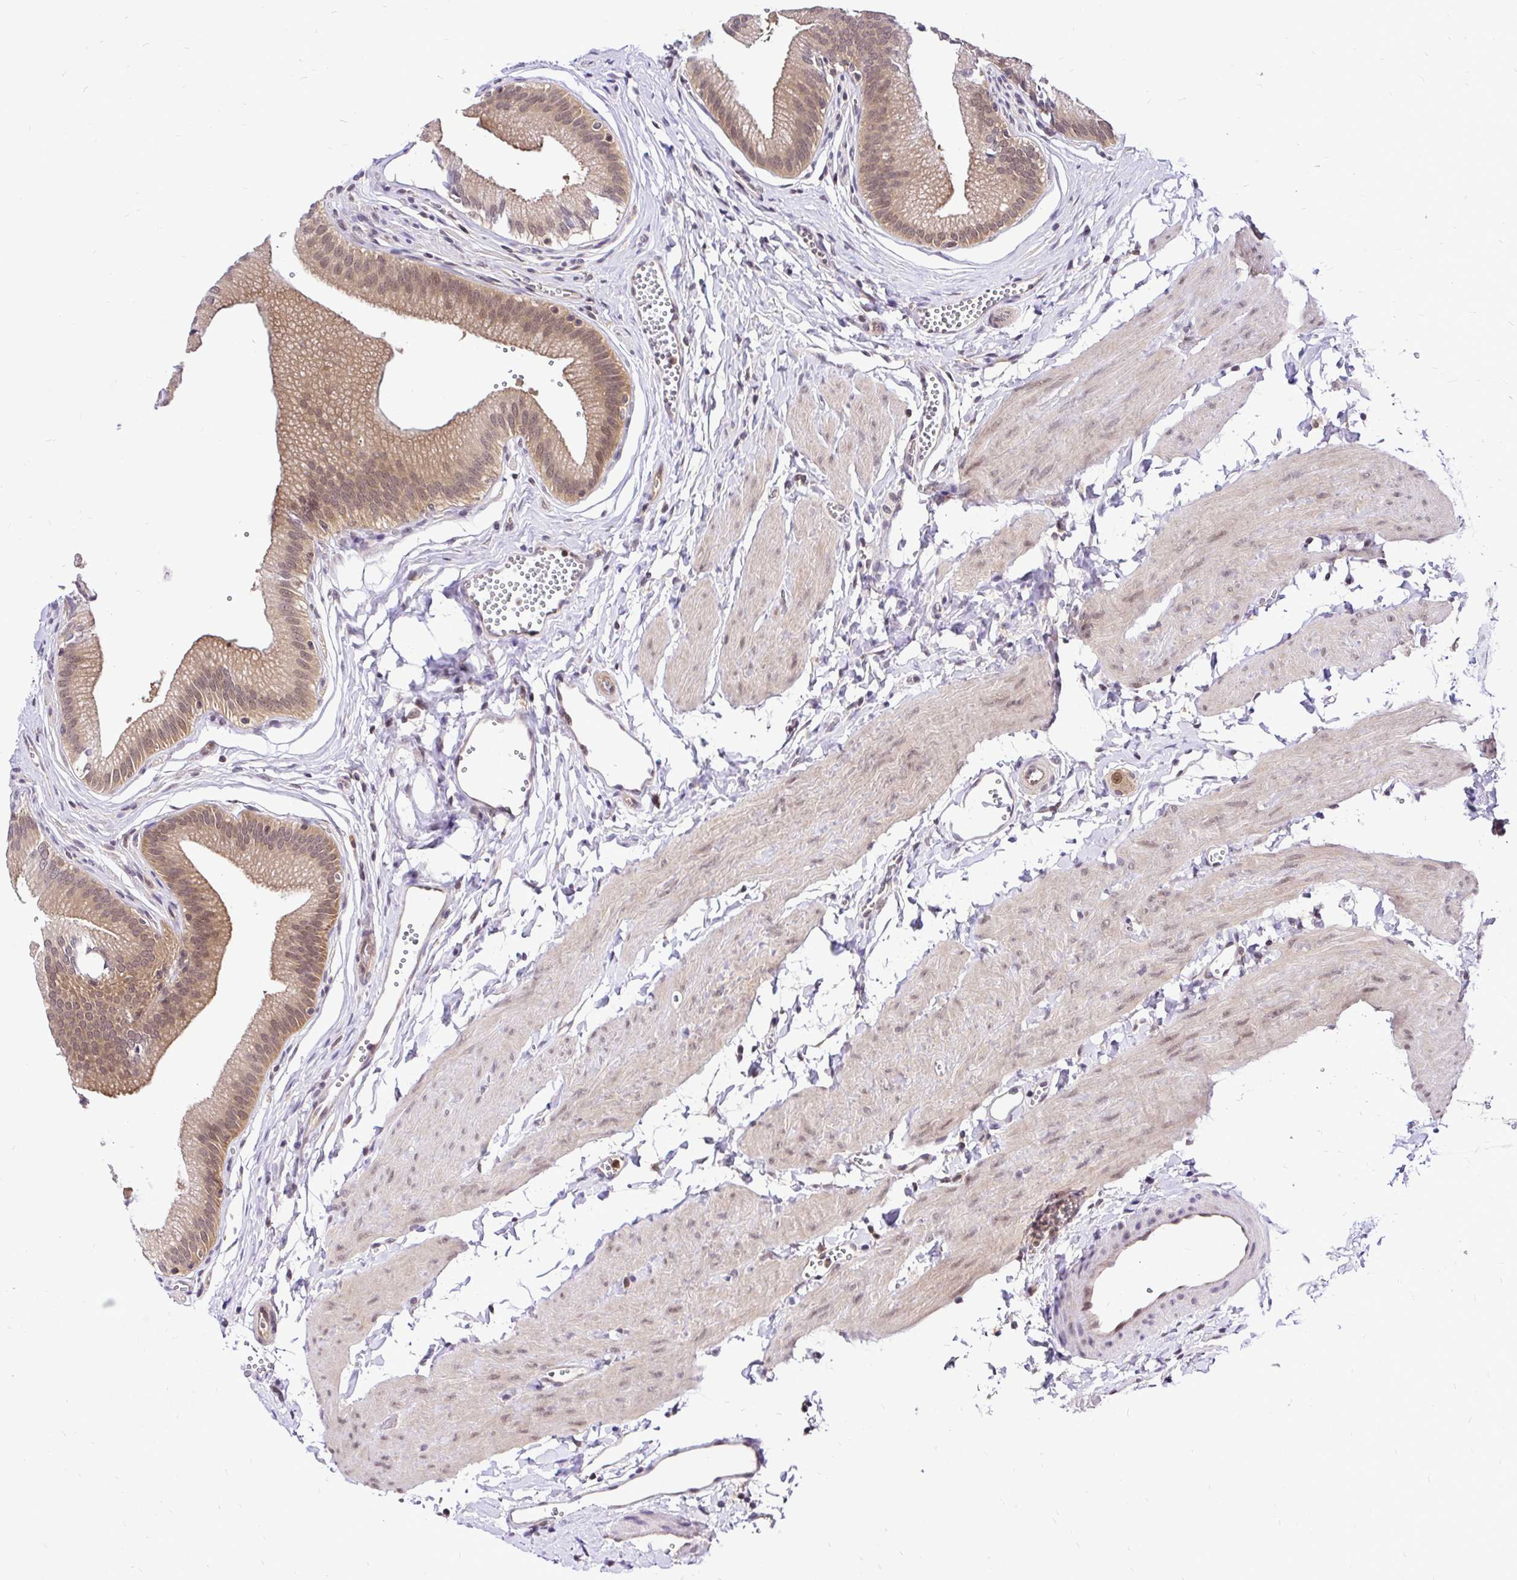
{"staining": {"intensity": "moderate", "quantity": ">75%", "location": "cytoplasmic/membranous,nuclear"}, "tissue": "gallbladder", "cell_type": "Glandular cells", "image_type": "normal", "snomed": [{"axis": "morphology", "description": "Normal tissue, NOS"}, {"axis": "topography", "description": "Gallbladder"}, {"axis": "topography", "description": "Peripheral nerve tissue"}], "caption": "High-magnification brightfield microscopy of unremarkable gallbladder stained with DAB (3,3'-diaminobenzidine) (brown) and counterstained with hematoxylin (blue). glandular cells exhibit moderate cytoplasmic/membranous,nuclear expression is identified in about>75% of cells.", "gene": "UBE2M", "patient": {"sex": "male", "age": 17}}